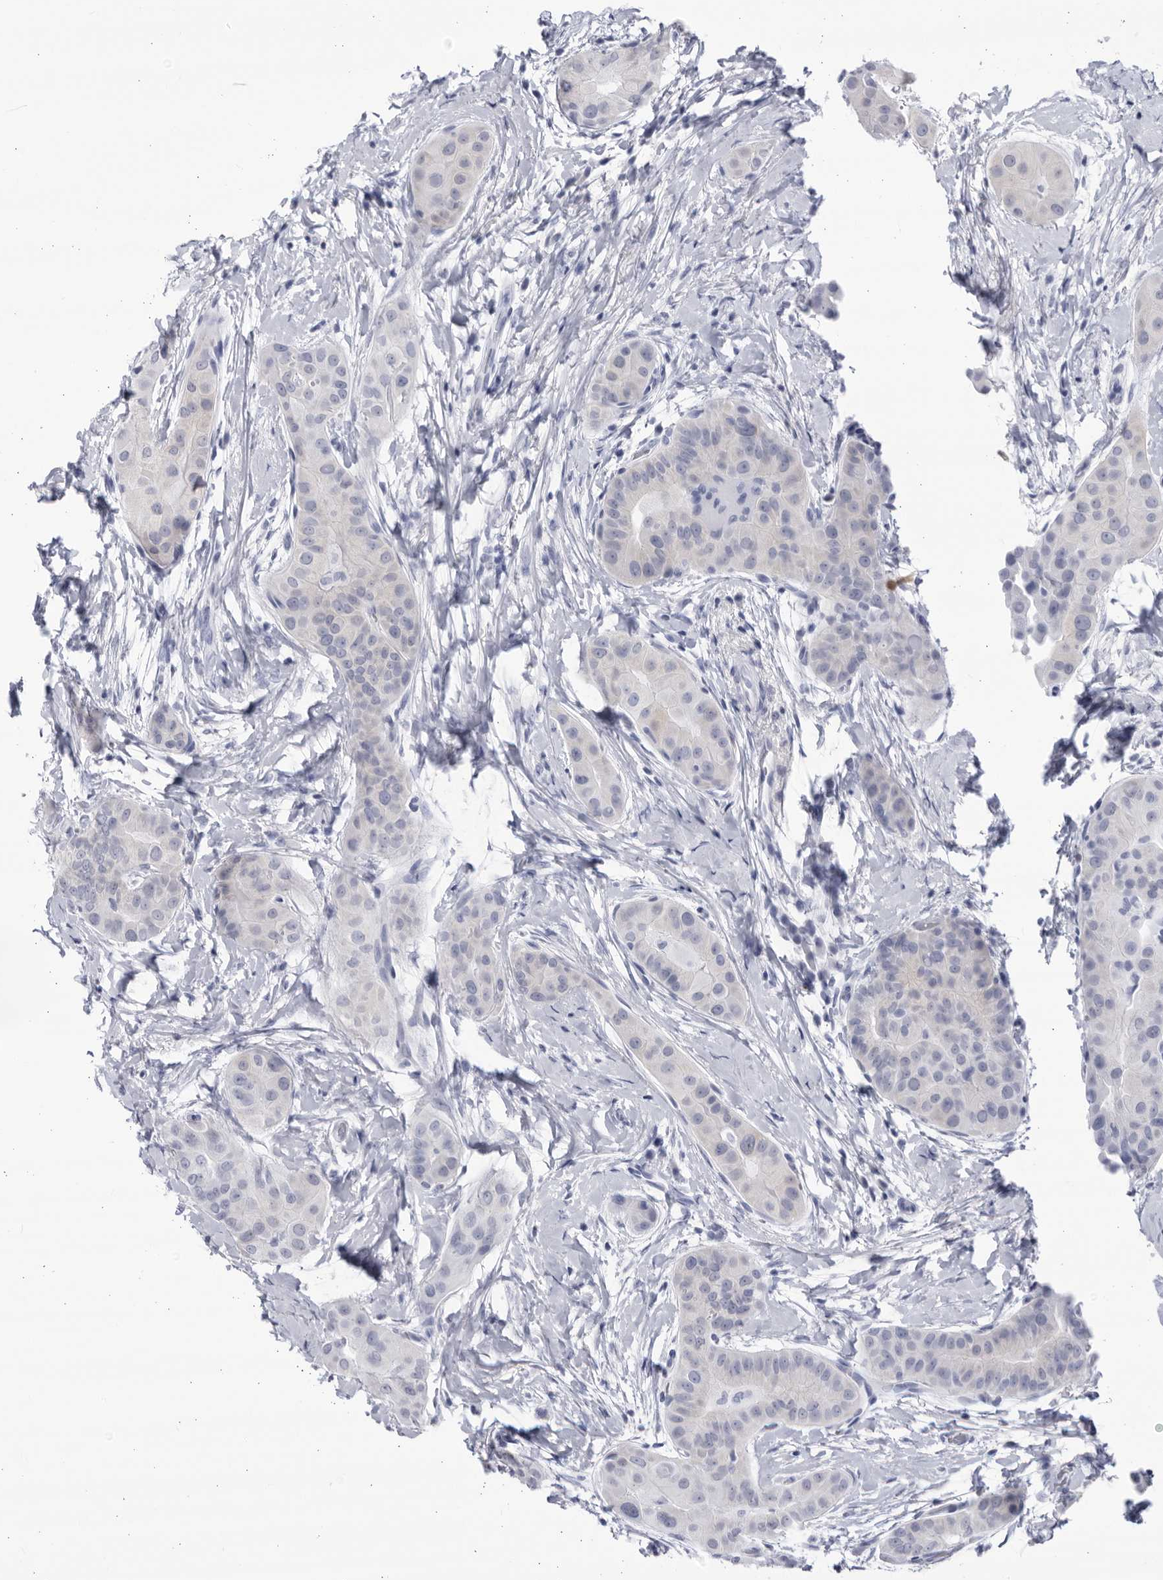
{"staining": {"intensity": "negative", "quantity": "none", "location": "none"}, "tissue": "thyroid cancer", "cell_type": "Tumor cells", "image_type": "cancer", "snomed": [{"axis": "morphology", "description": "Papillary adenocarcinoma, NOS"}, {"axis": "topography", "description": "Thyroid gland"}], "caption": "The histopathology image reveals no significant expression in tumor cells of thyroid cancer.", "gene": "CCDC181", "patient": {"sex": "male", "age": 33}}